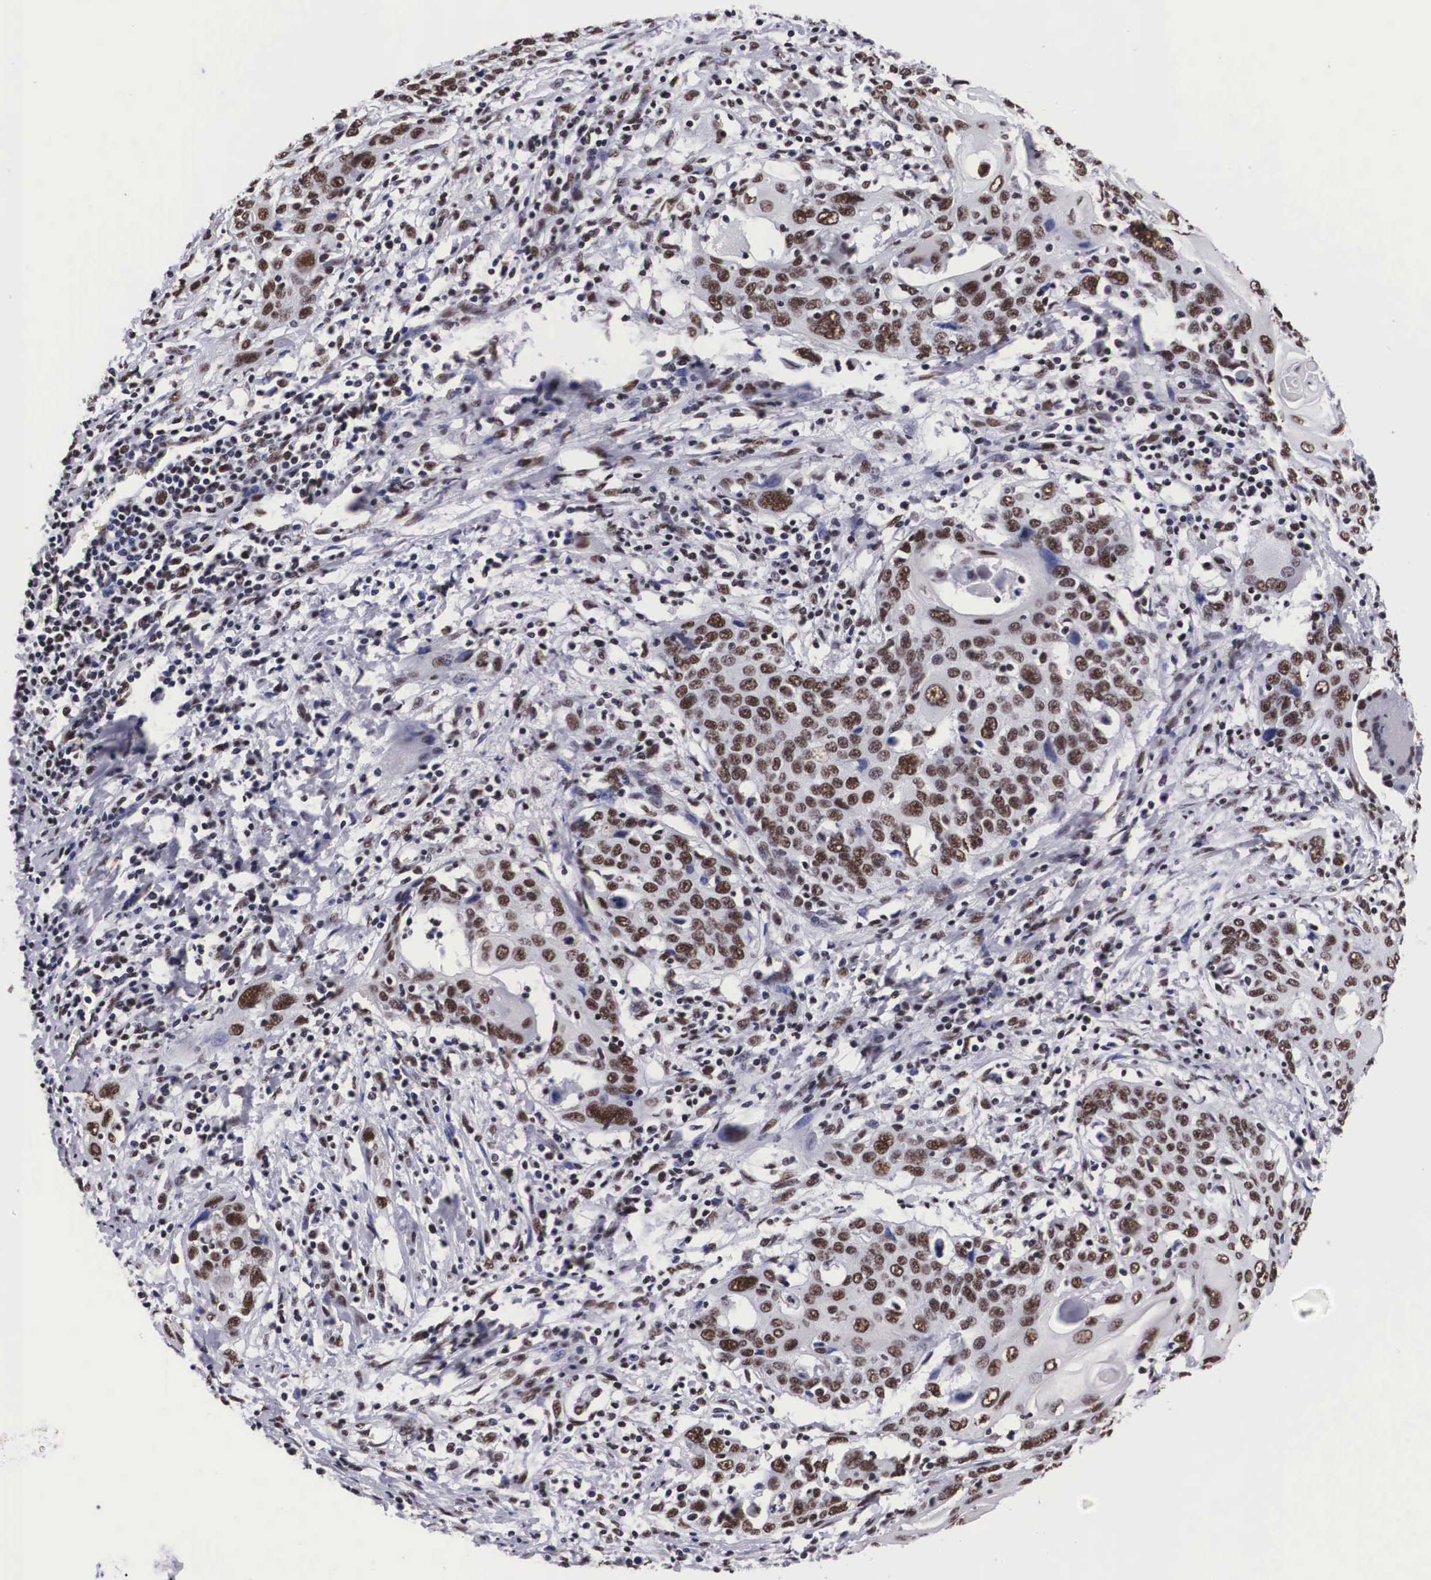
{"staining": {"intensity": "moderate", "quantity": ">75%", "location": "nuclear"}, "tissue": "cervical cancer", "cell_type": "Tumor cells", "image_type": "cancer", "snomed": [{"axis": "morphology", "description": "Squamous cell carcinoma, NOS"}, {"axis": "topography", "description": "Cervix"}], "caption": "The micrograph shows staining of cervical cancer (squamous cell carcinoma), revealing moderate nuclear protein positivity (brown color) within tumor cells.", "gene": "SF3A1", "patient": {"sex": "female", "age": 54}}